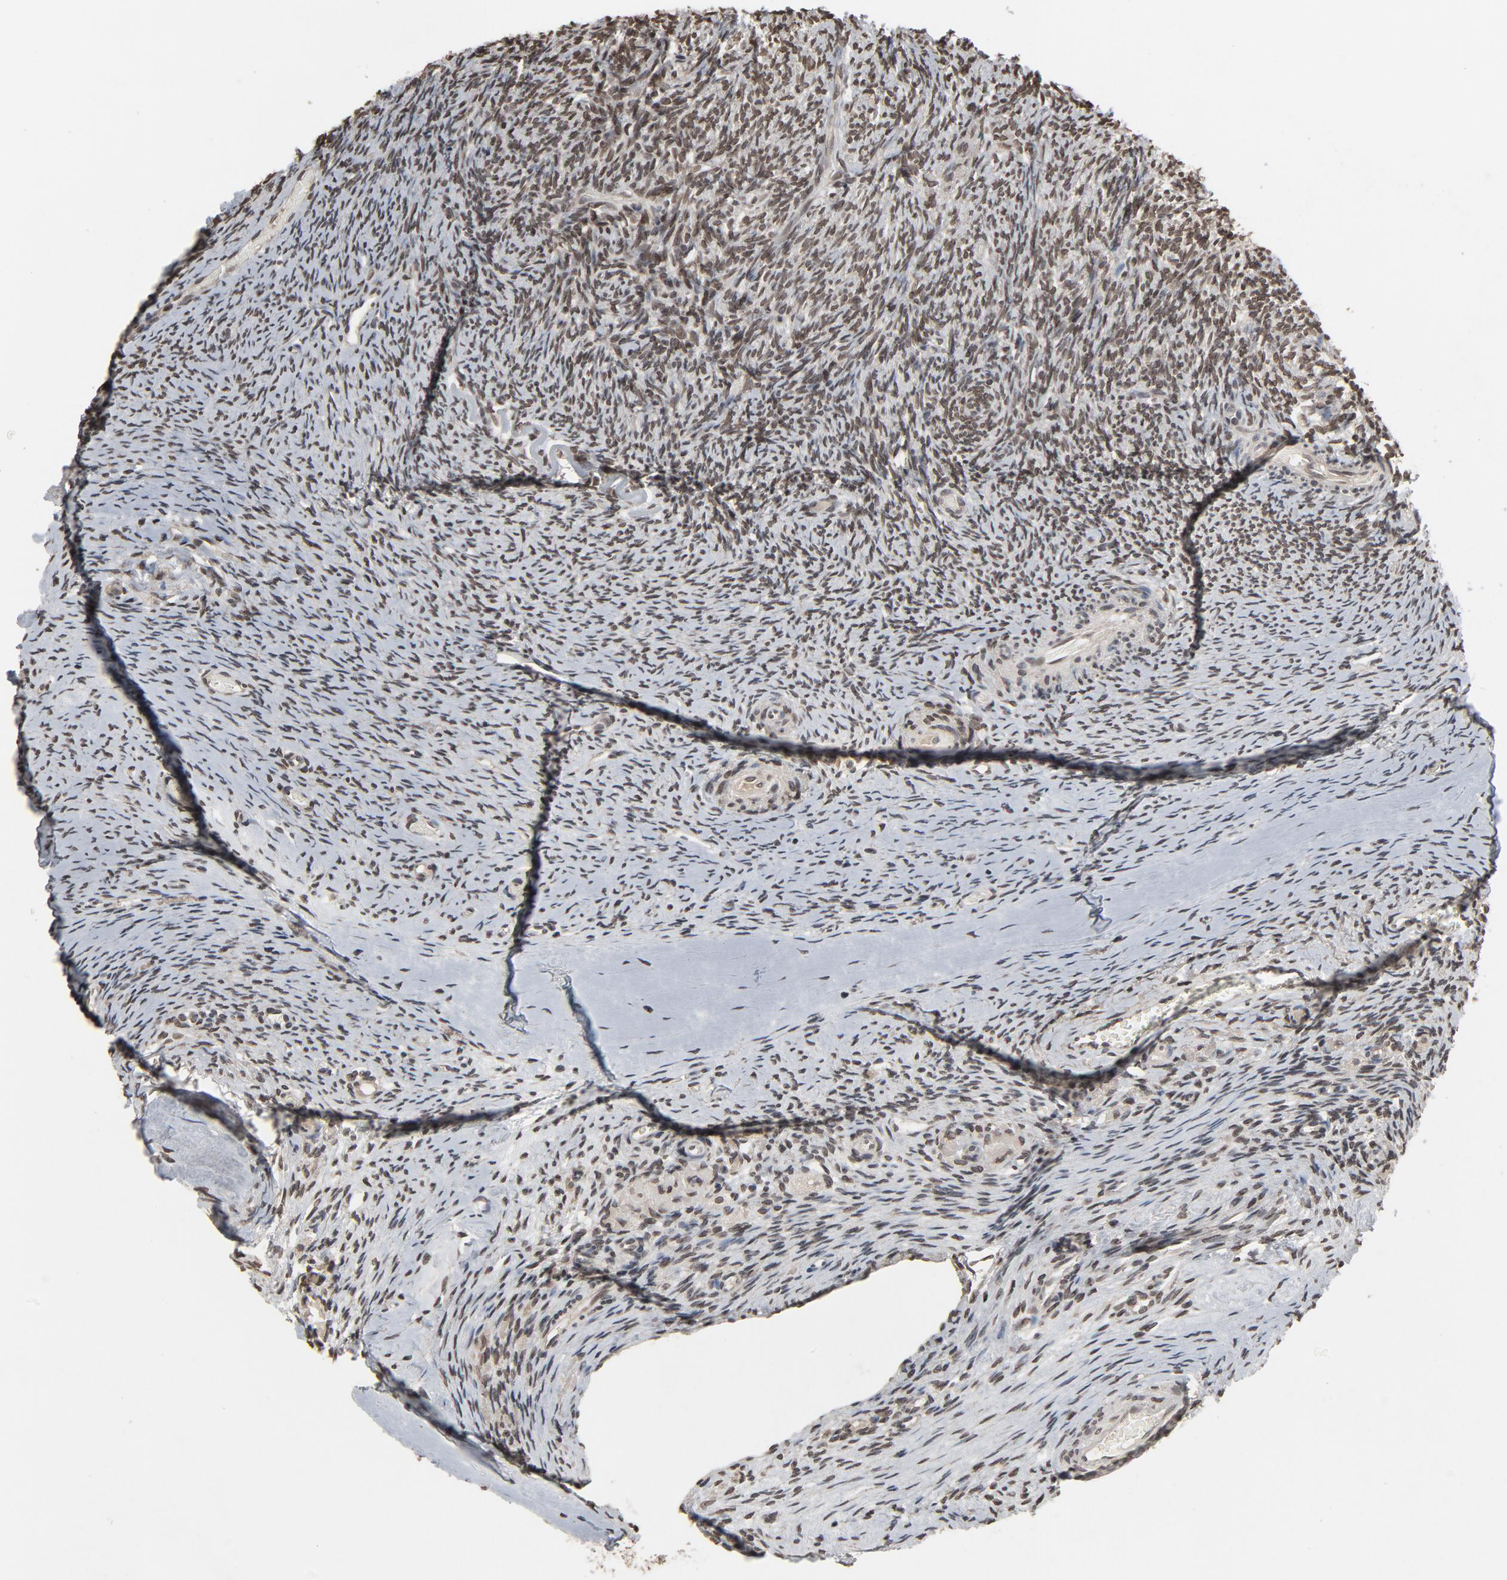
{"staining": {"intensity": "weak", "quantity": "<25%", "location": "cytoplasmic/membranous,nuclear"}, "tissue": "ovary", "cell_type": "Ovarian stroma cells", "image_type": "normal", "snomed": [{"axis": "morphology", "description": "Normal tissue, NOS"}, {"axis": "topography", "description": "Ovary"}], "caption": "Immunohistochemistry (IHC) of normal human ovary reveals no staining in ovarian stroma cells. (Immunohistochemistry (IHC), brightfield microscopy, high magnification).", "gene": "POM121", "patient": {"sex": "female", "age": 60}}